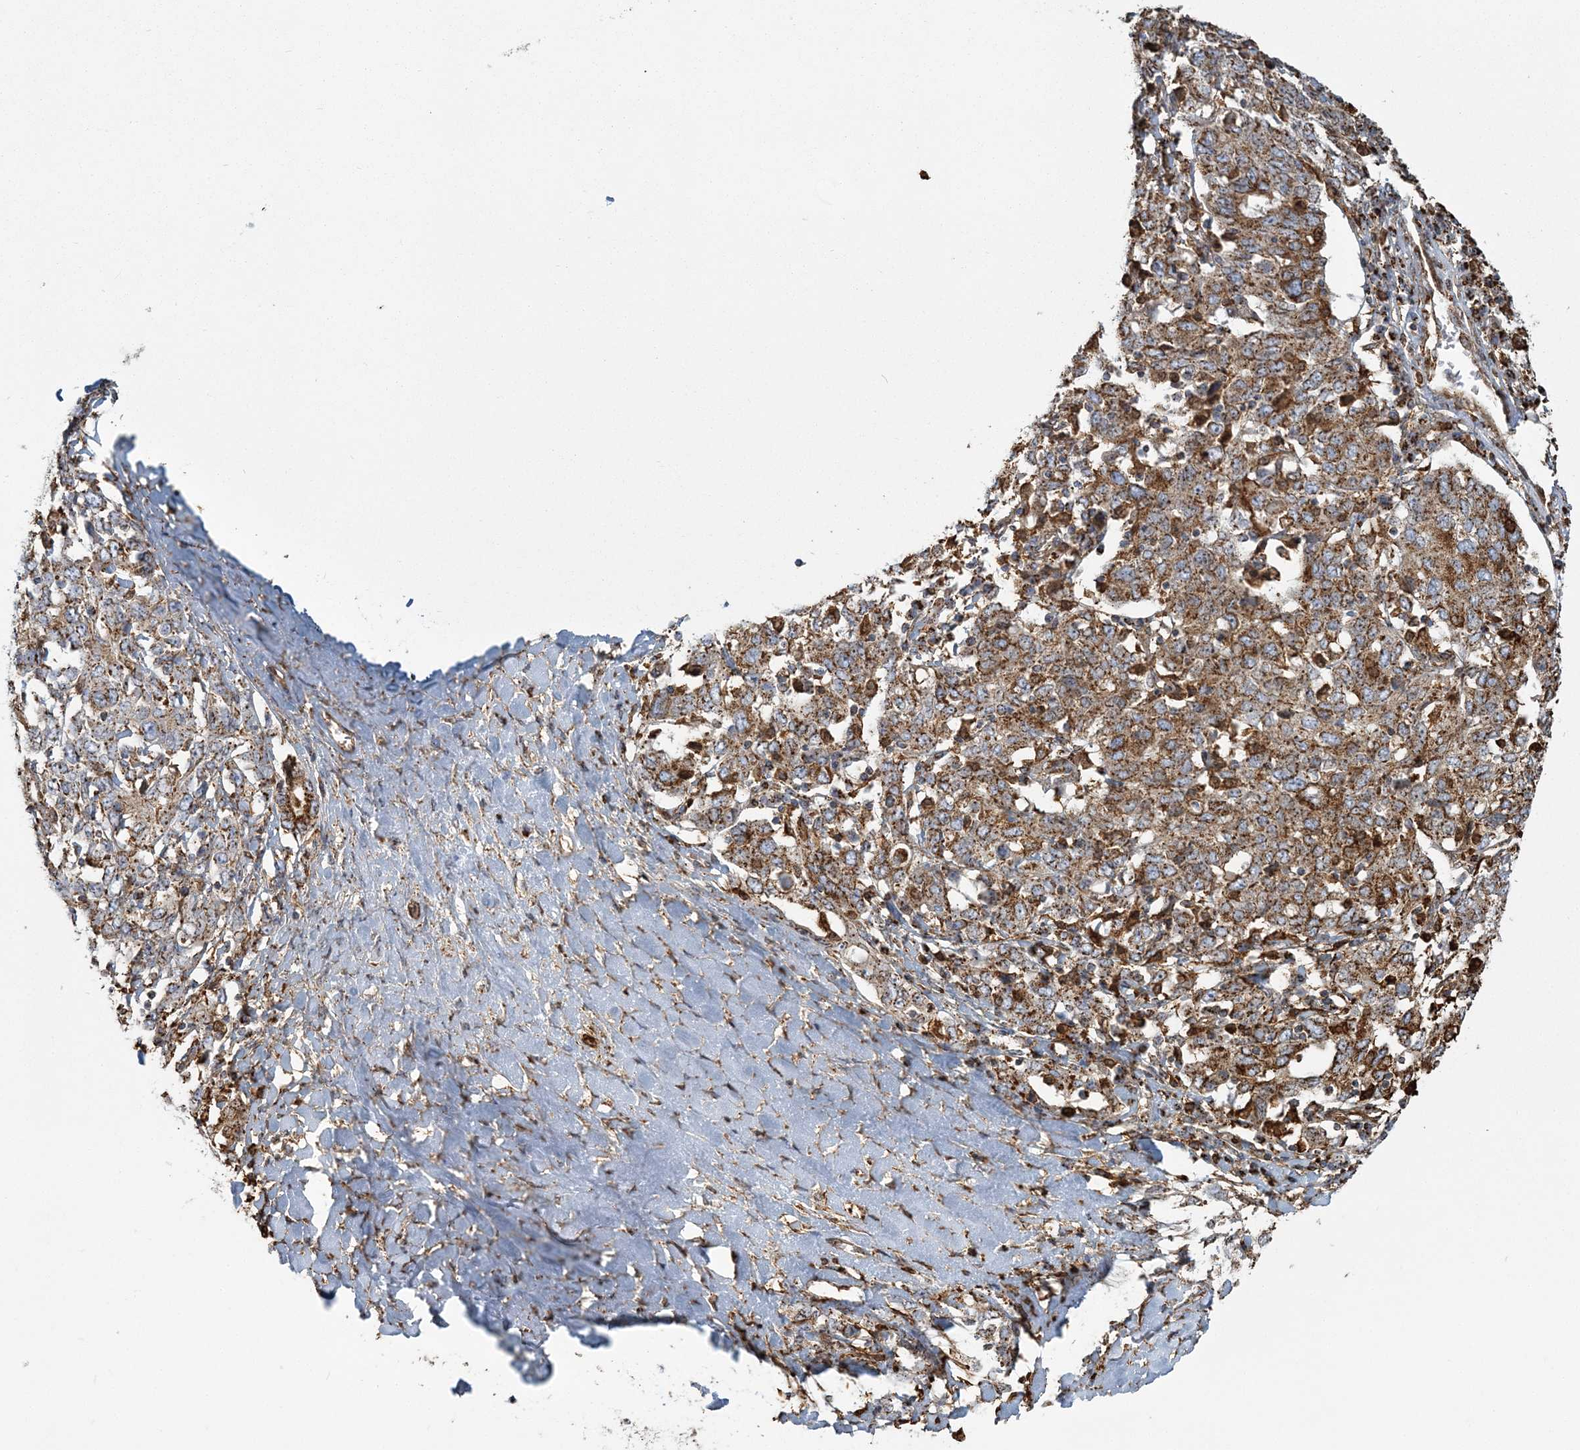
{"staining": {"intensity": "moderate", "quantity": ">75%", "location": "cytoplasmic/membranous"}, "tissue": "ovarian cancer", "cell_type": "Tumor cells", "image_type": "cancer", "snomed": [{"axis": "morphology", "description": "Carcinoma, endometroid"}, {"axis": "topography", "description": "Ovary"}], "caption": "Approximately >75% of tumor cells in human ovarian cancer (endometroid carcinoma) display moderate cytoplasmic/membranous protein staining as visualized by brown immunohistochemical staining.", "gene": "TRAF3IP2", "patient": {"sex": "female", "age": 62}}